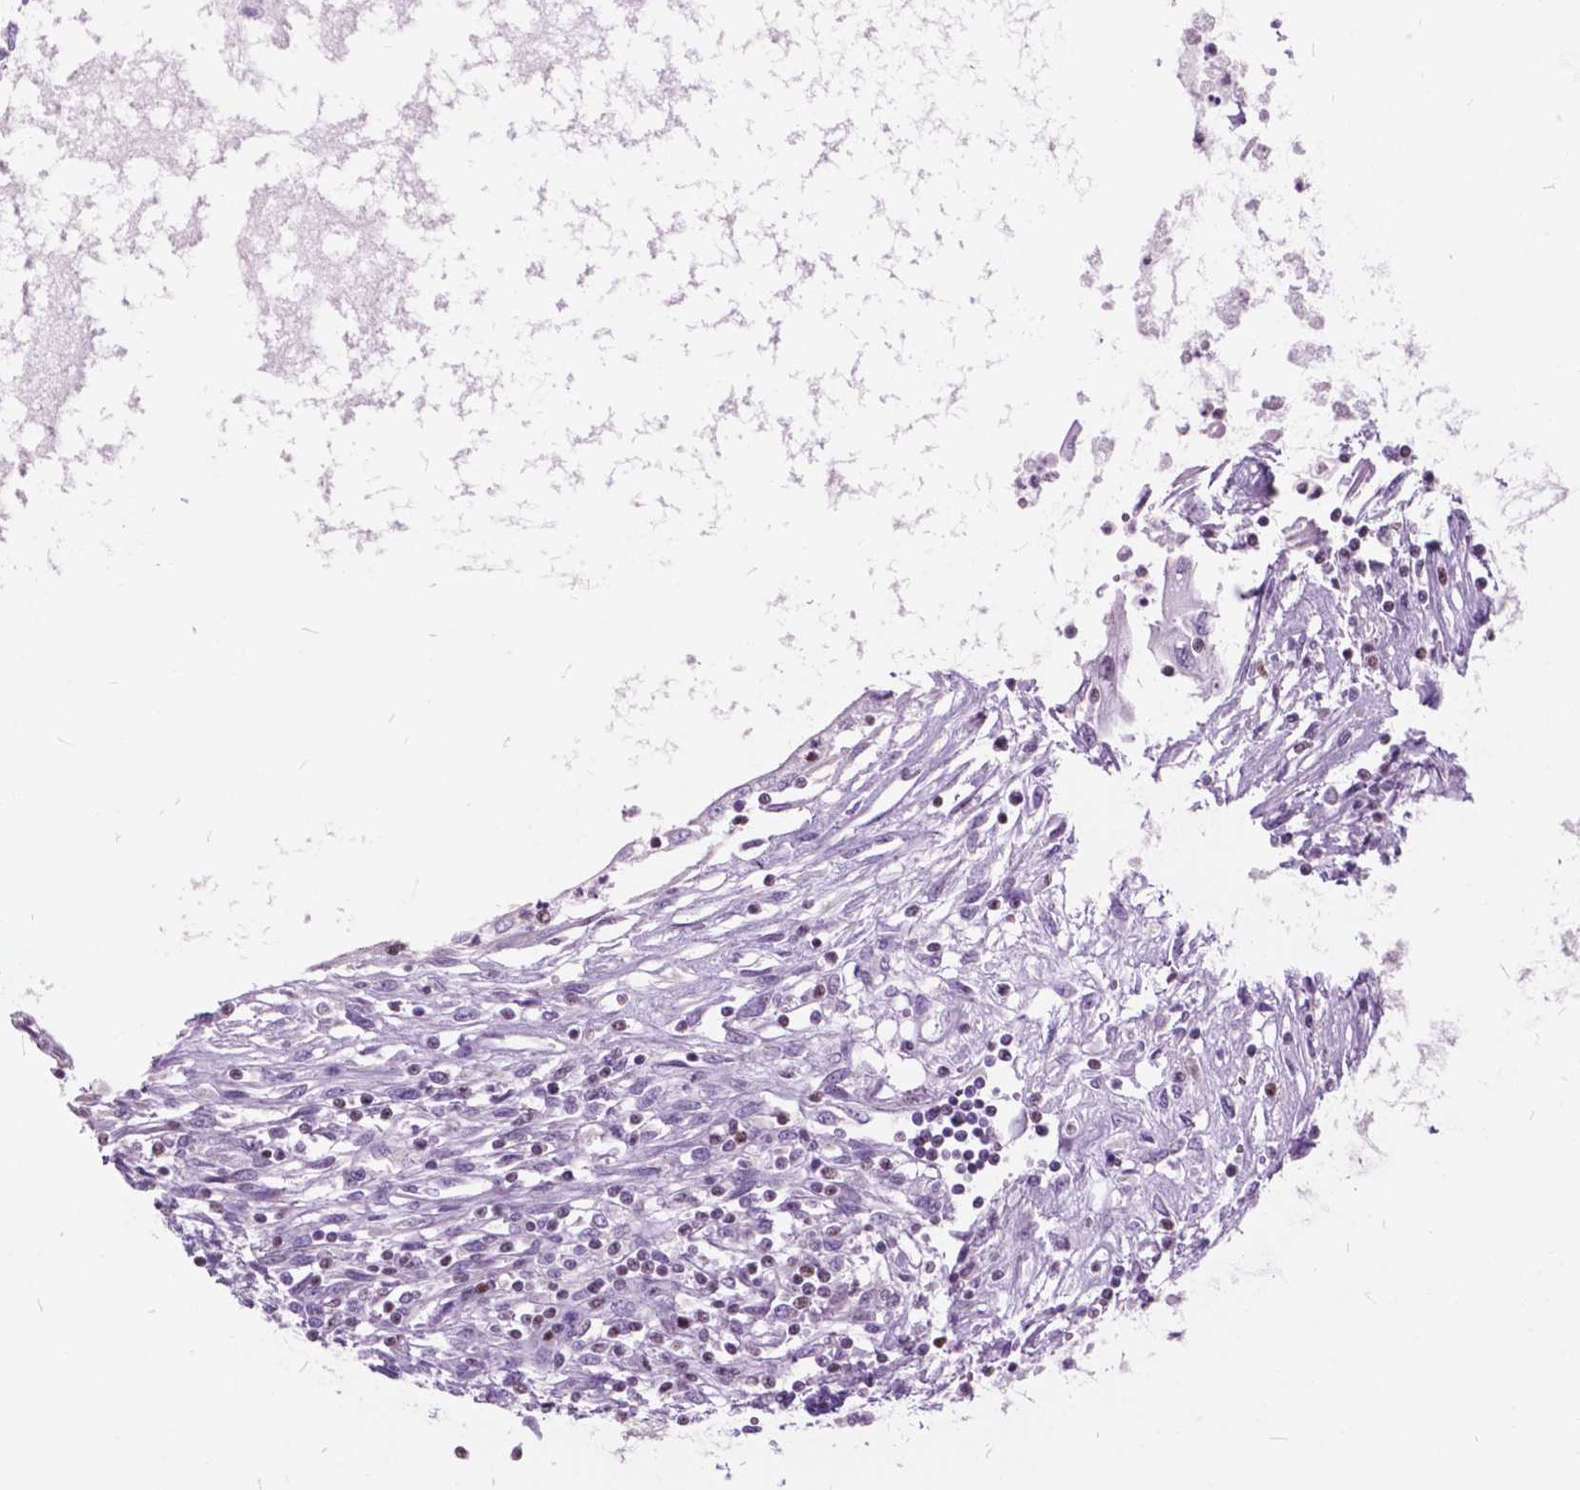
{"staining": {"intensity": "negative", "quantity": "none", "location": "none"}, "tissue": "testis cancer", "cell_type": "Tumor cells", "image_type": "cancer", "snomed": [{"axis": "morphology", "description": "Carcinoma, Embryonal, NOS"}, {"axis": "topography", "description": "Testis"}], "caption": "Testis cancer was stained to show a protein in brown. There is no significant positivity in tumor cells.", "gene": "SP140", "patient": {"sex": "male", "age": 37}}